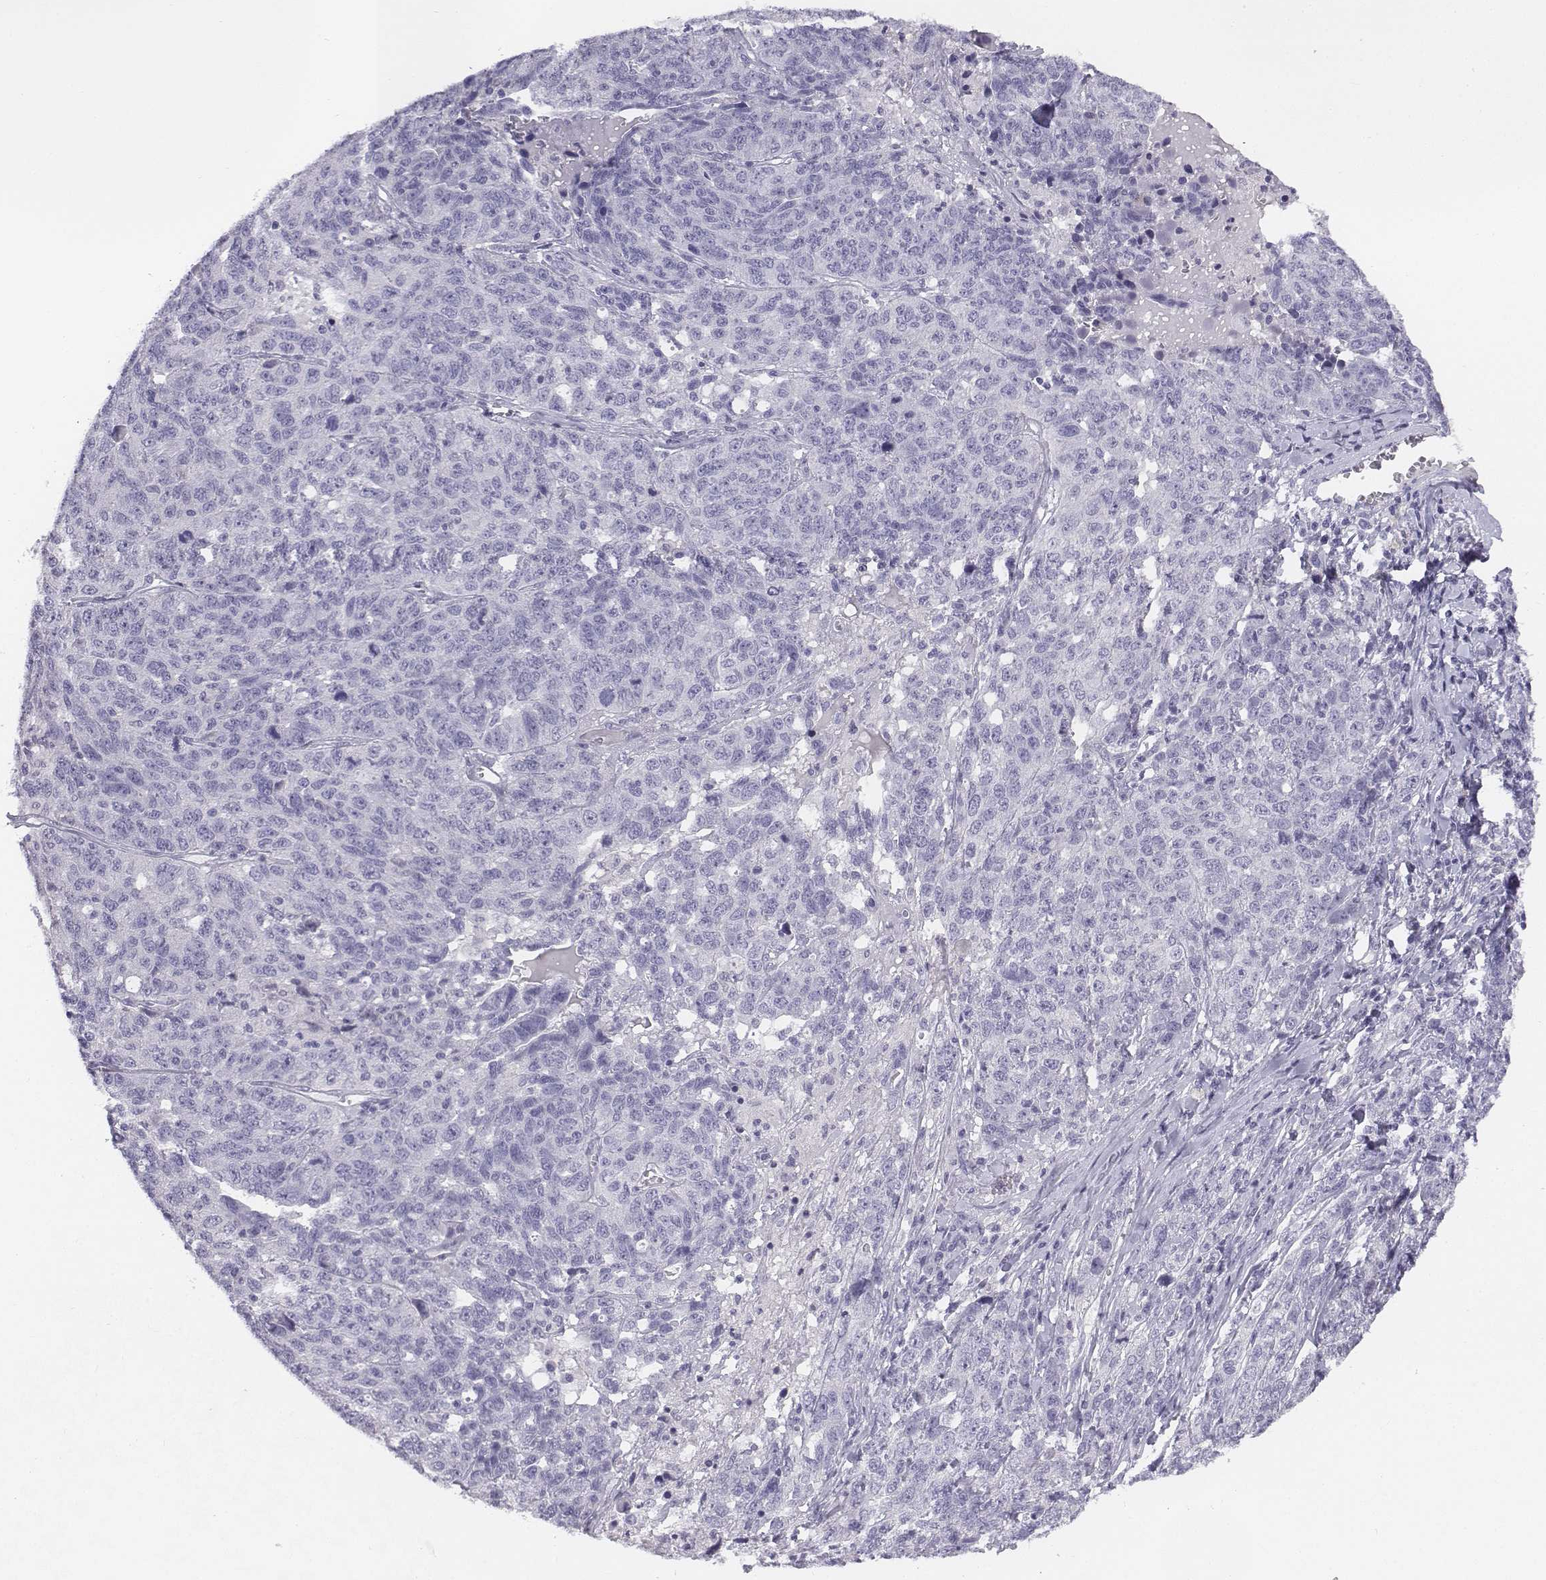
{"staining": {"intensity": "negative", "quantity": "none", "location": "none"}, "tissue": "ovarian cancer", "cell_type": "Tumor cells", "image_type": "cancer", "snomed": [{"axis": "morphology", "description": "Cystadenocarcinoma, serous, NOS"}, {"axis": "topography", "description": "Ovary"}], "caption": "High power microscopy image of an immunohistochemistry (IHC) histopathology image of ovarian serous cystadenocarcinoma, revealing no significant positivity in tumor cells. The staining is performed using DAB brown chromogen with nuclei counter-stained in using hematoxylin.", "gene": "UCN2", "patient": {"sex": "female", "age": 71}}